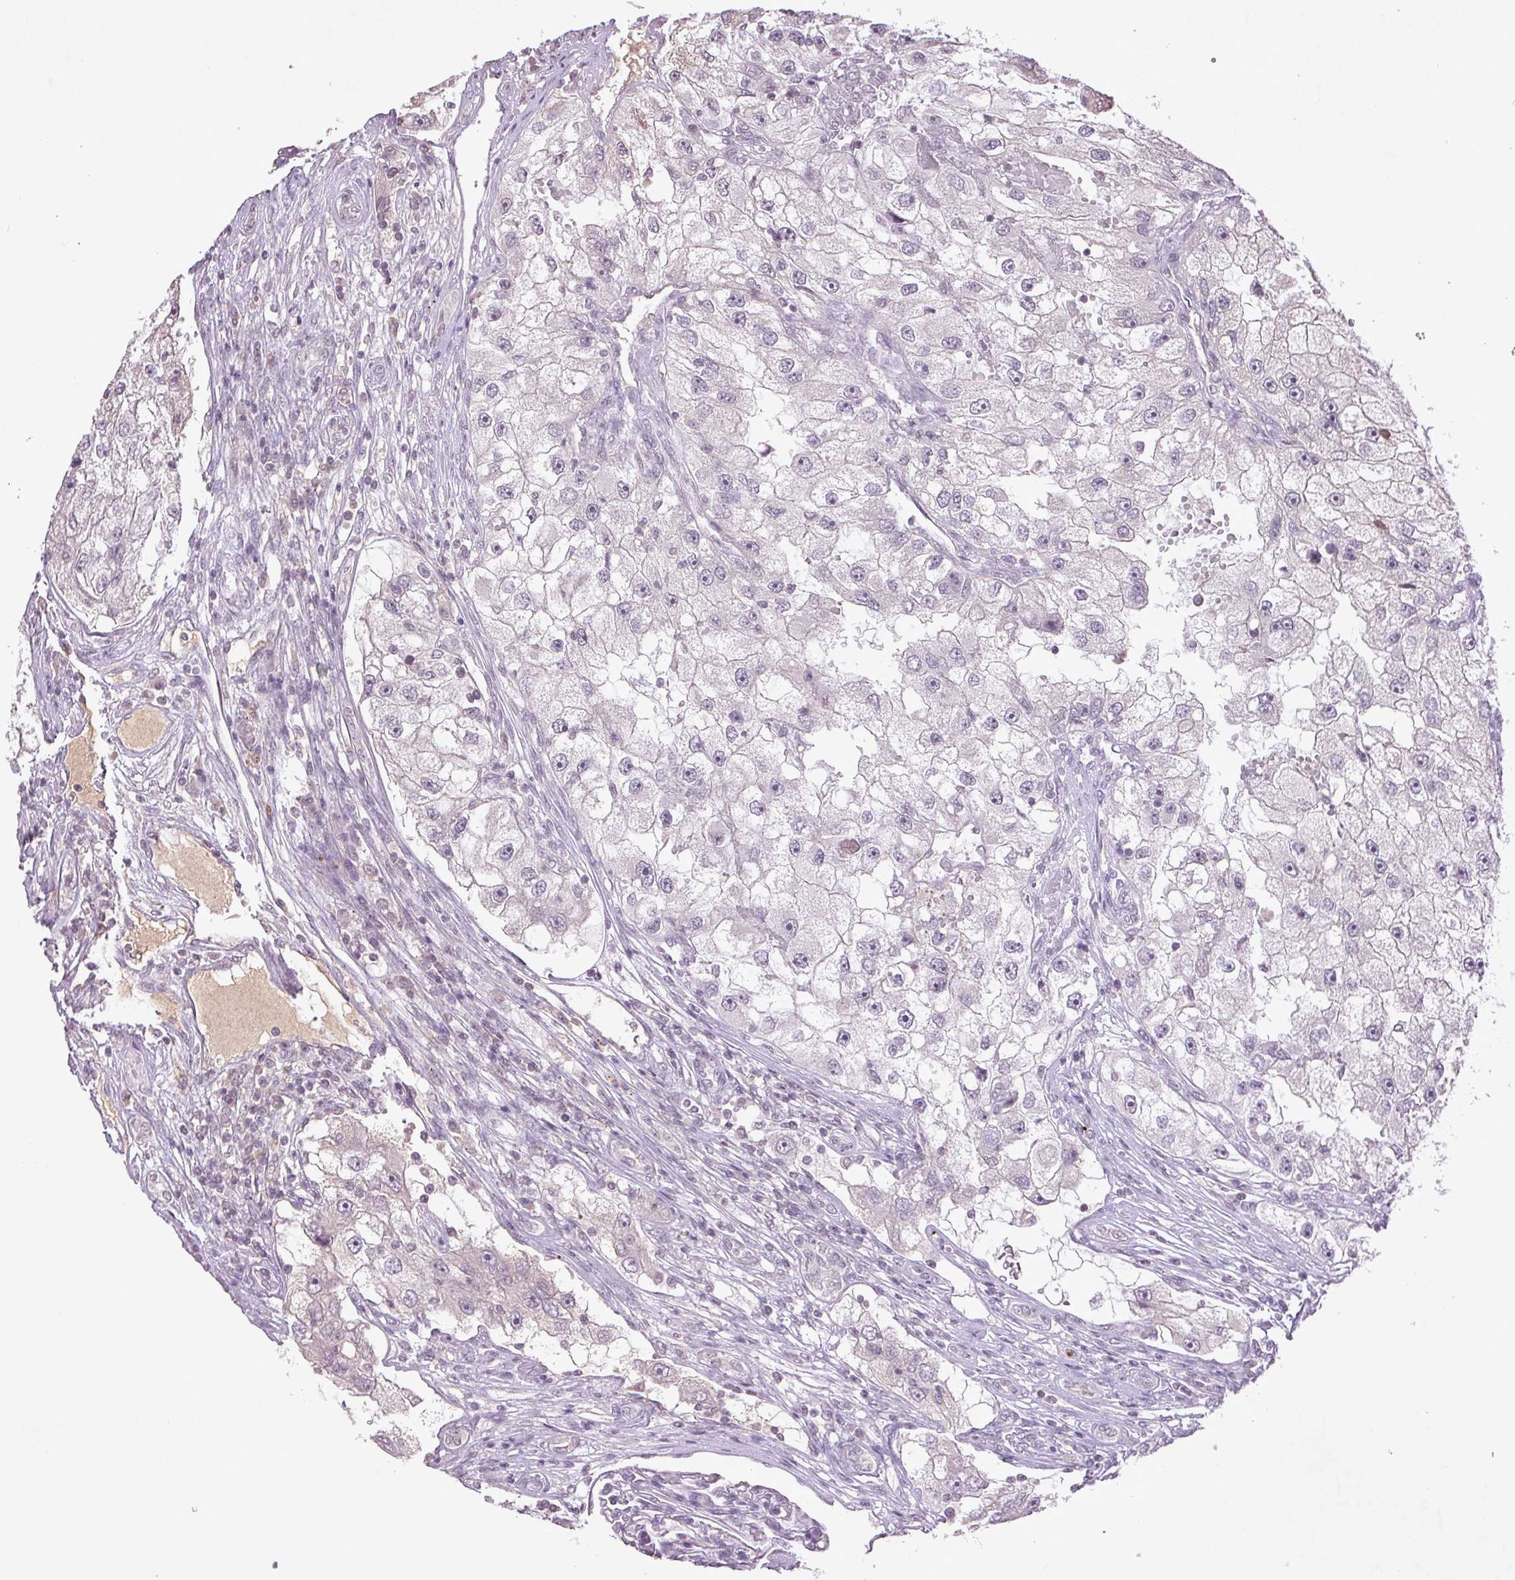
{"staining": {"intensity": "negative", "quantity": "none", "location": "none"}, "tissue": "renal cancer", "cell_type": "Tumor cells", "image_type": "cancer", "snomed": [{"axis": "morphology", "description": "Adenocarcinoma, NOS"}, {"axis": "topography", "description": "Kidney"}], "caption": "The histopathology image exhibits no staining of tumor cells in renal adenocarcinoma. (DAB immunohistochemistry, high magnification).", "gene": "FAM168B", "patient": {"sex": "male", "age": 63}}